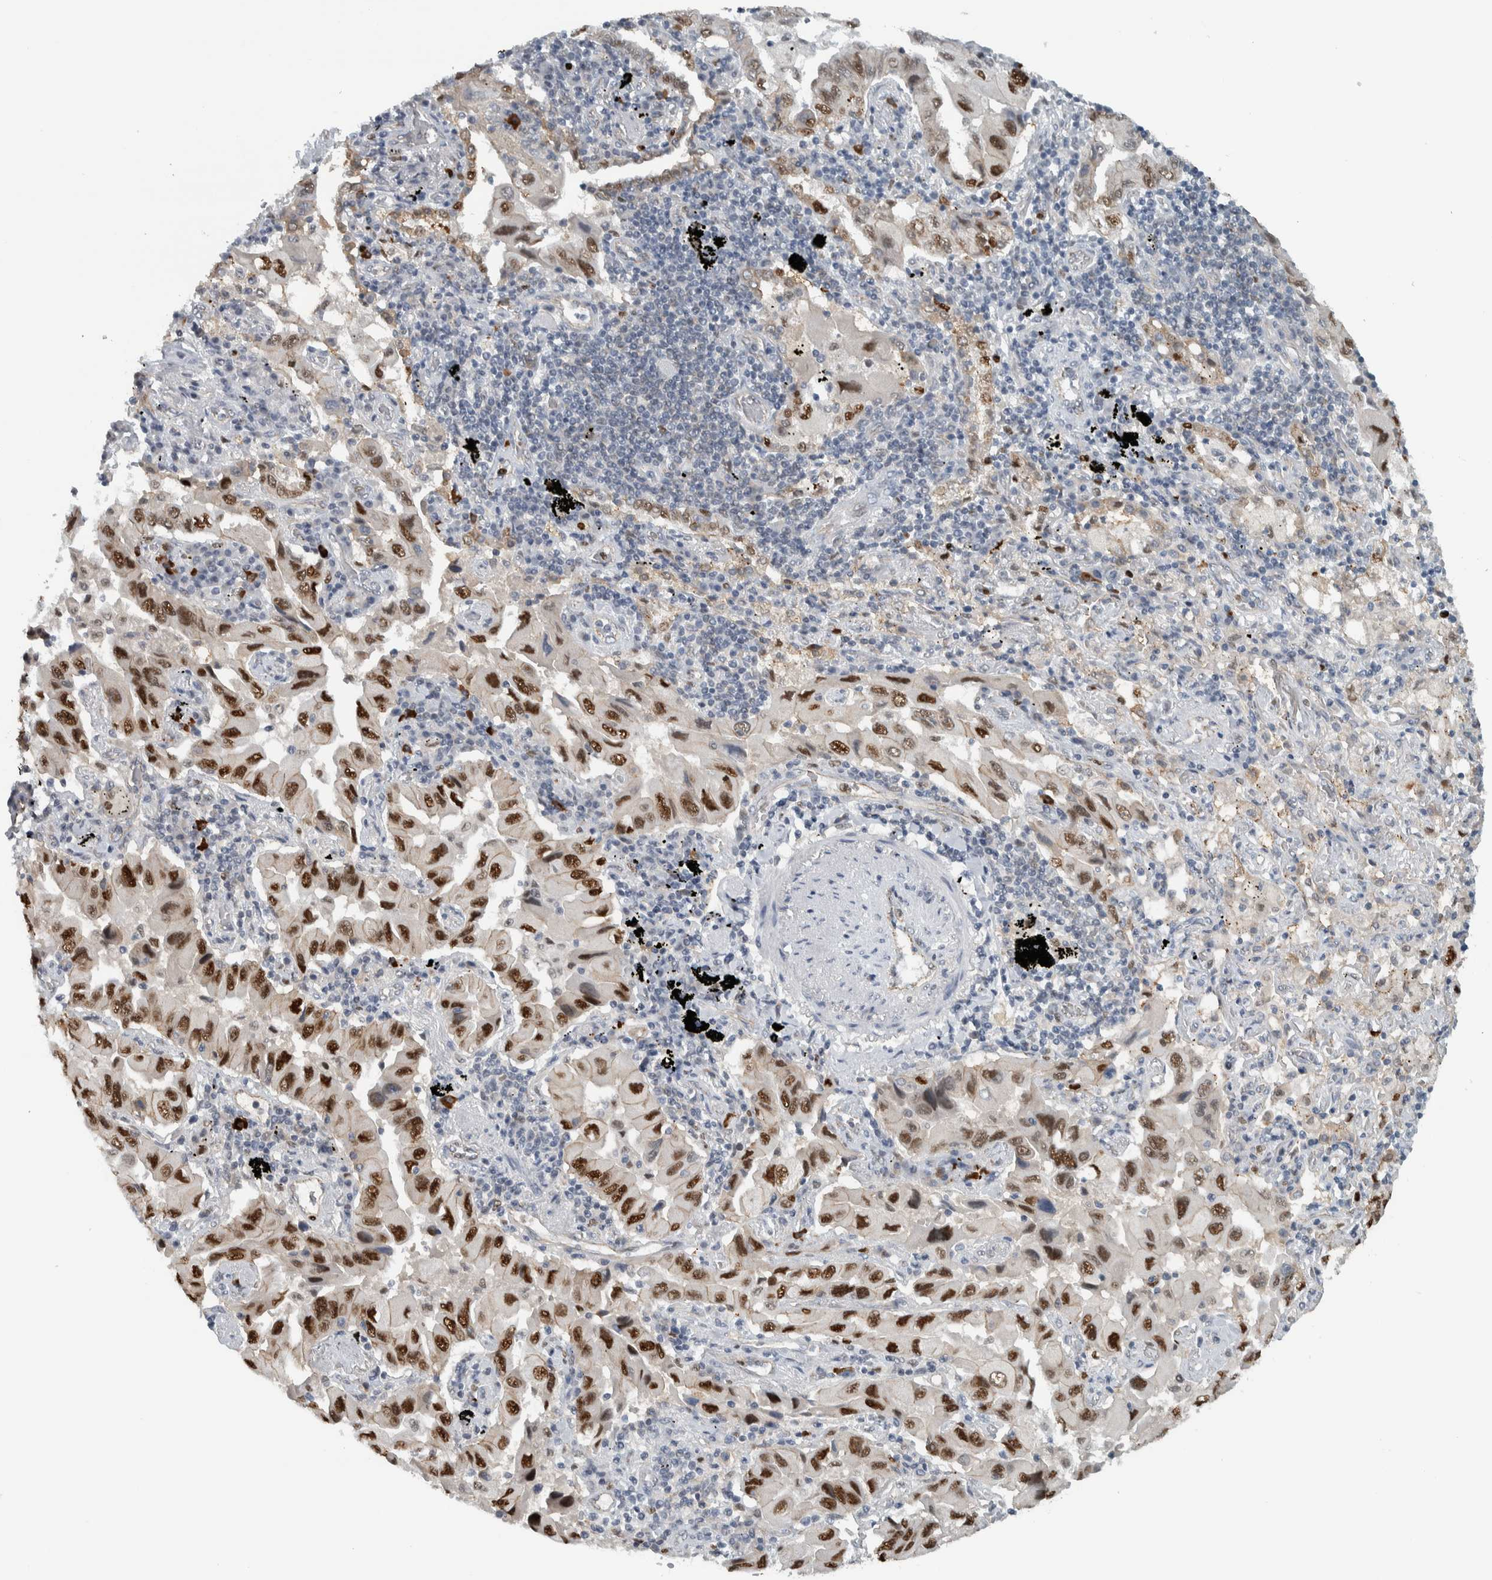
{"staining": {"intensity": "strong", "quantity": ">75%", "location": "nuclear"}, "tissue": "lung cancer", "cell_type": "Tumor cells", "image_type": "cancer", "snomed": [{"axis": "morphology", "description": "Adenocarcinoma, NOS"}, {"axis": "topography", "description": "Lung"}], "caption": "Immunohistochemistry staining of lung cancer, which shows high levels of strong nuclear expression in about >75% of tumor cells indicating strong nuclear protein positivity. The staining was performed using DAB (3,3'-diaminobenzidine) (brown) for protein detection and nuclei were counterstained in hematoxylin (blue).", "gene": "ADPRM", "patient": {"sex": "female", "age": 65}}